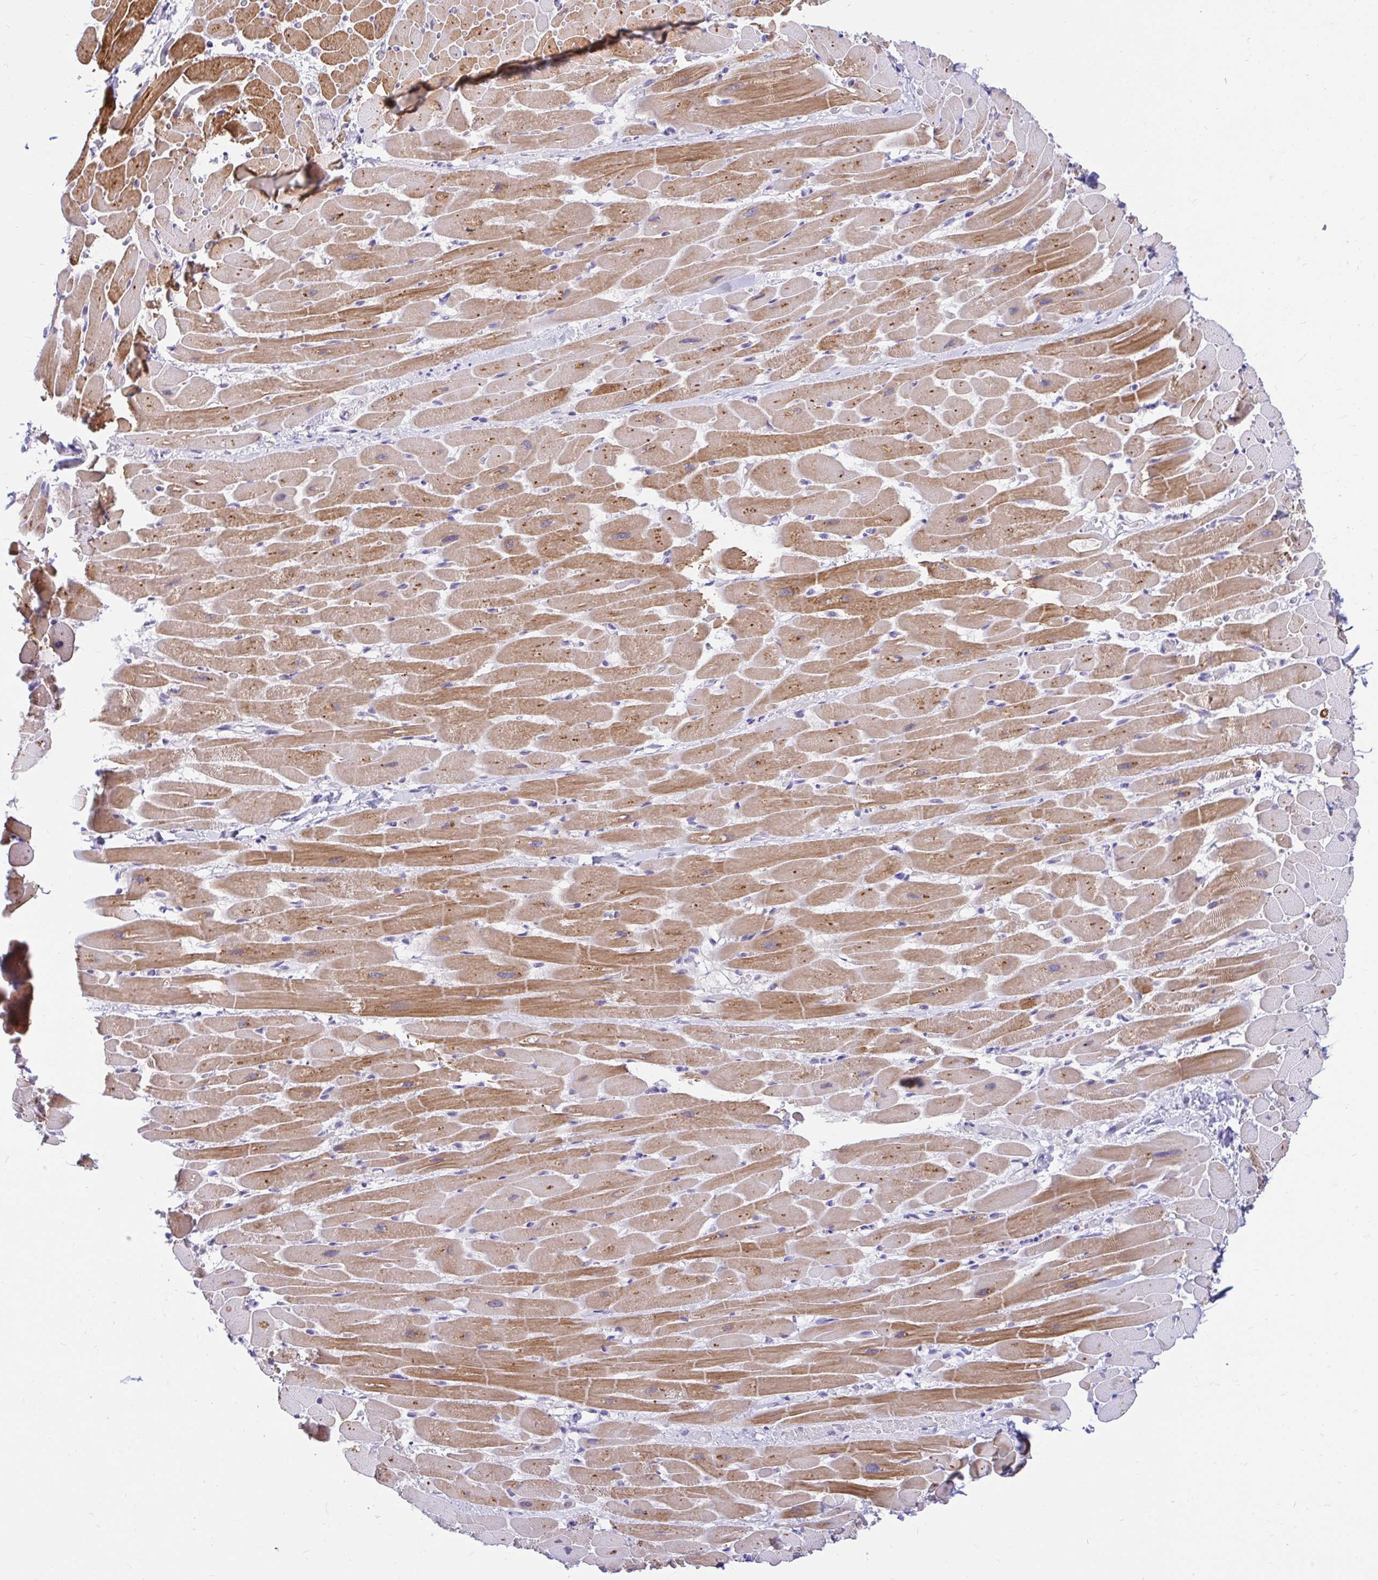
{"staining": {"intensity": "moderate", "quantity": ">75%", "location": "cytoplasmic/membranous"}, "tissue": "heart muscle", "cell_type": "Cardiomyocytes", "image_type": "normal", "snomed": [{"axis": "morphology", "description": "Normal tissue, NOS"}, {"axis": "topography", "description": "Heart"}], "caption": "A medium amount of moderate cytoplasmic/membranous staining is present in approximately >75% of cardiomyocytes in unremarkable heart muscle.", "gene": "GLB1L2", "patient": {"sex": "male", "age": 37}}